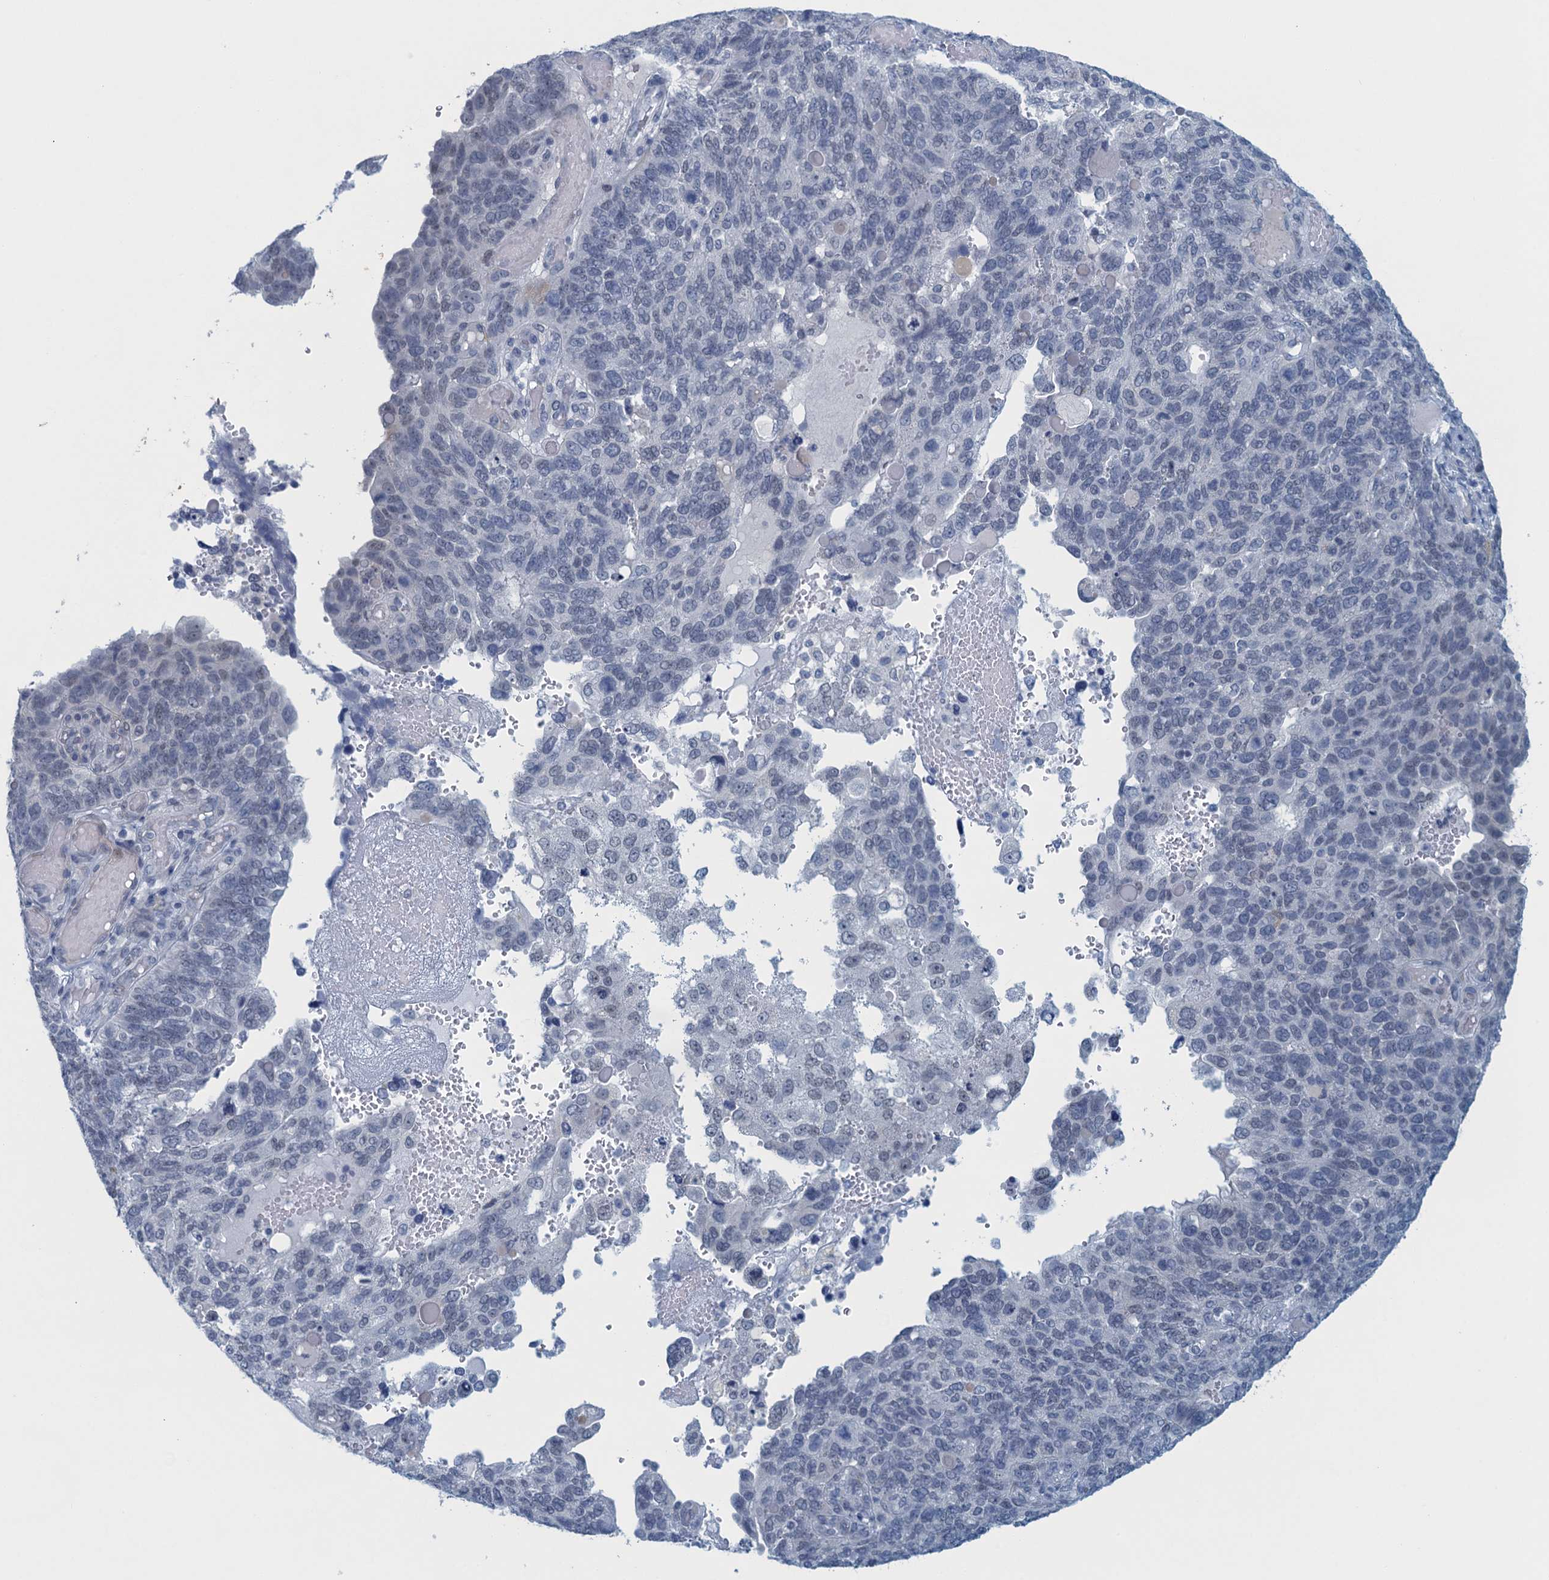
{"staining": {"intensity": "negative", "quantity": "none", "location": "none"}, "tissue": "endometrial cancer", "cell_type": "Tumor cells", "image_type": "cancer", "snomed": [{"axis": "morphology", "description": "Adenocarcinoma, NOS"}, {"axis": "topography", "description": "Endometrium"}], "caption": "The immunohistochemistry micrograph has no significant positivity in tumor cells of endometrial adenocarcinoma tissue. The staining is performed using DAB brown chromogen with nuclei counter-stained in using hematoxylin.", "gene": "ENSG00000131152", "patient": {"sex": "female", "age": 66}}